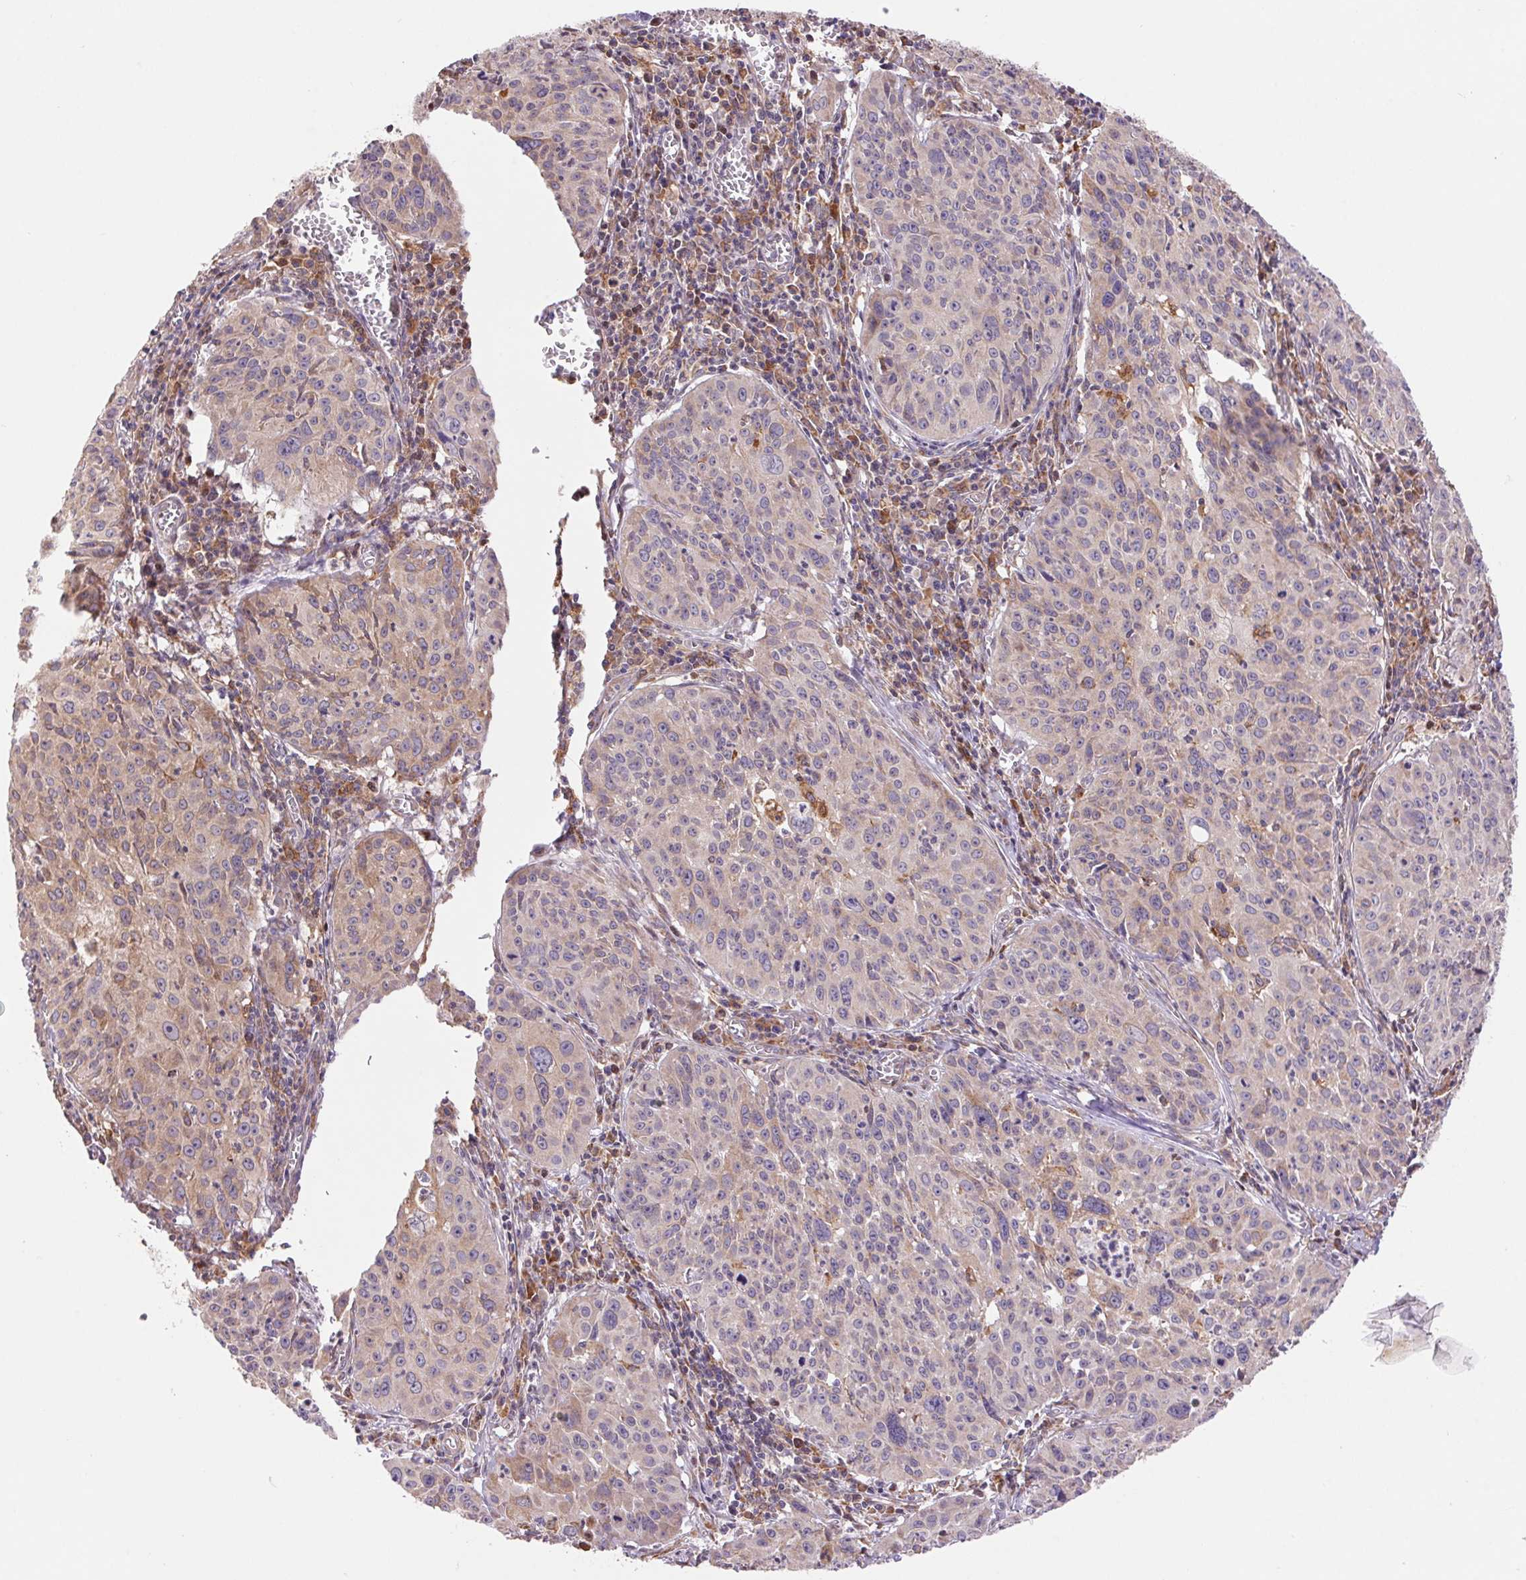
{"staining": {"intensity": "weak", "quantity": "<25%", "location": "cytoplasmic/membranous"}, "tissue": "cervical cancer", "cell_type": "Tumor cells", "image_type": "cancer", "snomed": [{"axis": "morphology", "description": "Squamous cell carcinoma, NOS"}, {"axis": "topography", "description": "Cervix"}], "caption": "Immunohistochemistry micrograph of neoplastic tissue: human cervical cancer (squamous cell carcinoma) stained with DAB displays no significant protein expression in tumor cells.", "gene": "KLHL20", "patient": {"sex": "female", "age": 31}}